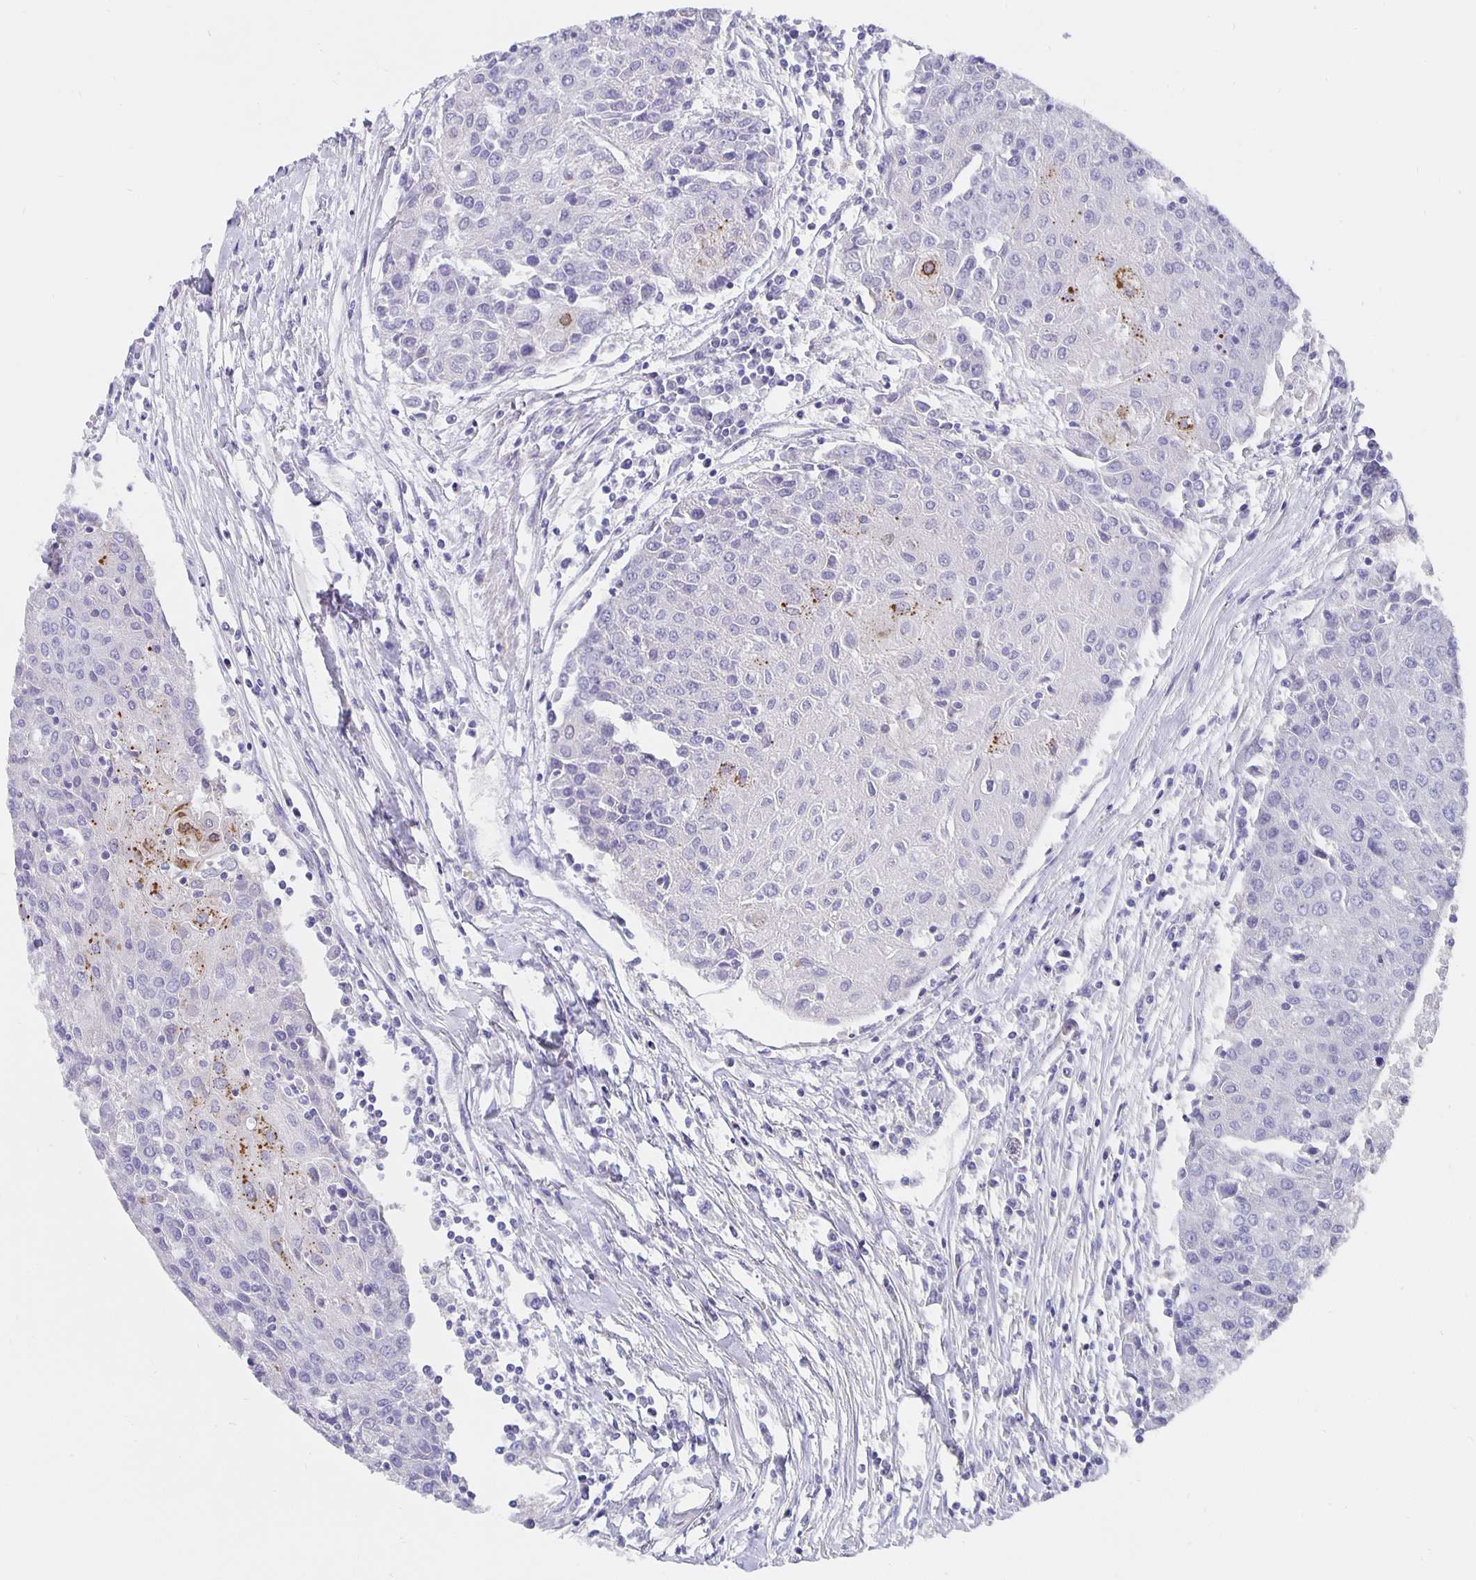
{"staining": {"intensity": "negative", "quantity": "none", "location": "none"}, "tissue": "urothelial cancer", "cell_type": "Tumor cells", "image_type": "cancer", "snomed": [{"axis": "morphology", "description": "Urothelial carcinoma, High grade"}, {"axis": "topography", "description": "Urinary bladder"}], "caption": "Human high-grade urothelial carcinoma stained for a protein using immunohistochemistry (IHC) reveals no positivity in tumor cells.", "gene": "CFAP74", "patient": {"sex": "female", "age": 85}}